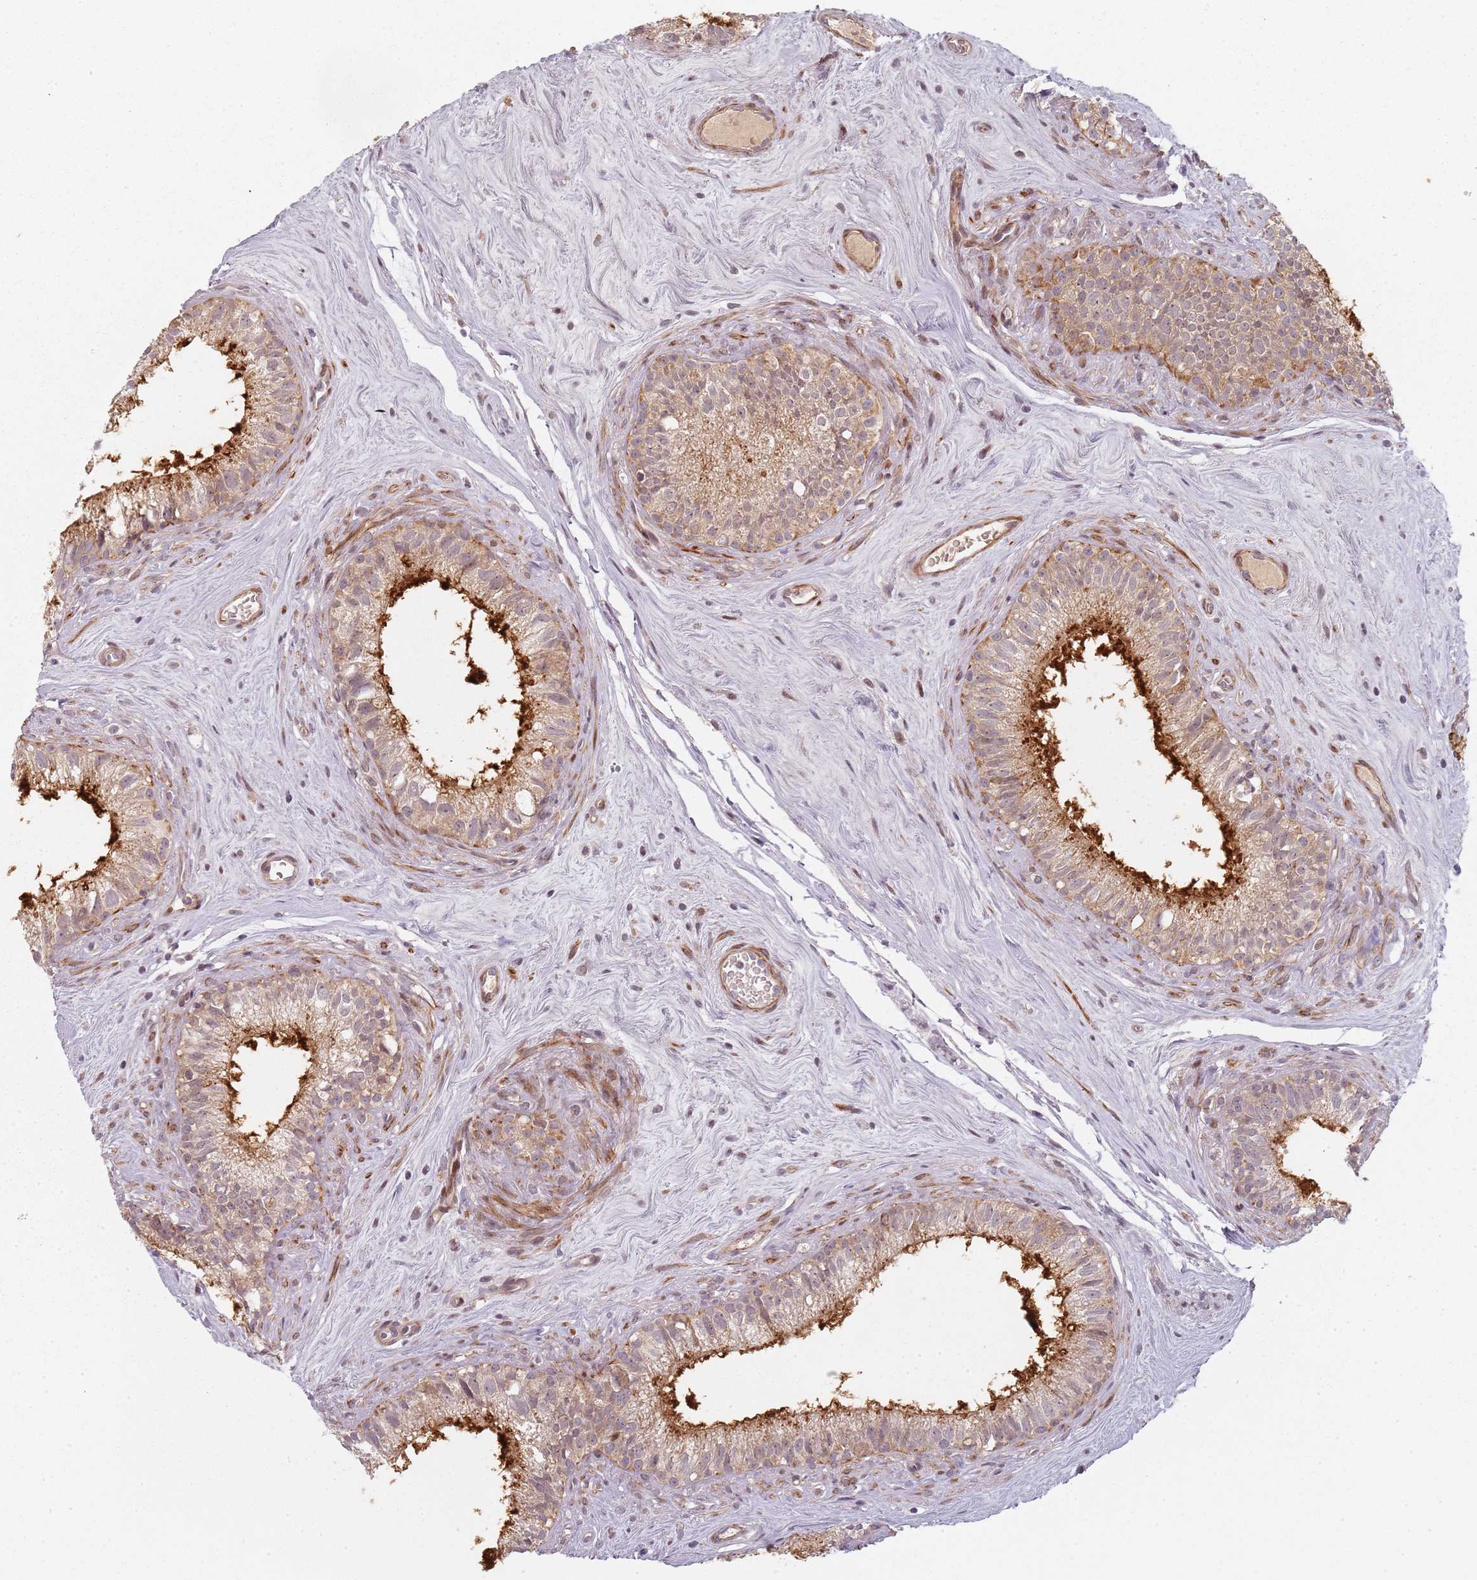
{"staining": {"intensity": "strong", "quantity": "25%-75%", "location": "cytoplasmic/membranous"}, "tissue": "epididymis", "cell_type": "Glandular cells", "image_type": "normal", "snomed": [{"axis": "morphology", "description": "Normal tissue, NOS"}, {"axis": "topography", "description": "Epididymis"}], "caption": "IHC of unremarkable human epididymis exhibits high levels of strong cytoplasmic/membranous positivity in approximately 25%-75% of glandular cells.", "gene": "RPS6KA2", "patient": {"sex": "male", "age": 71}}